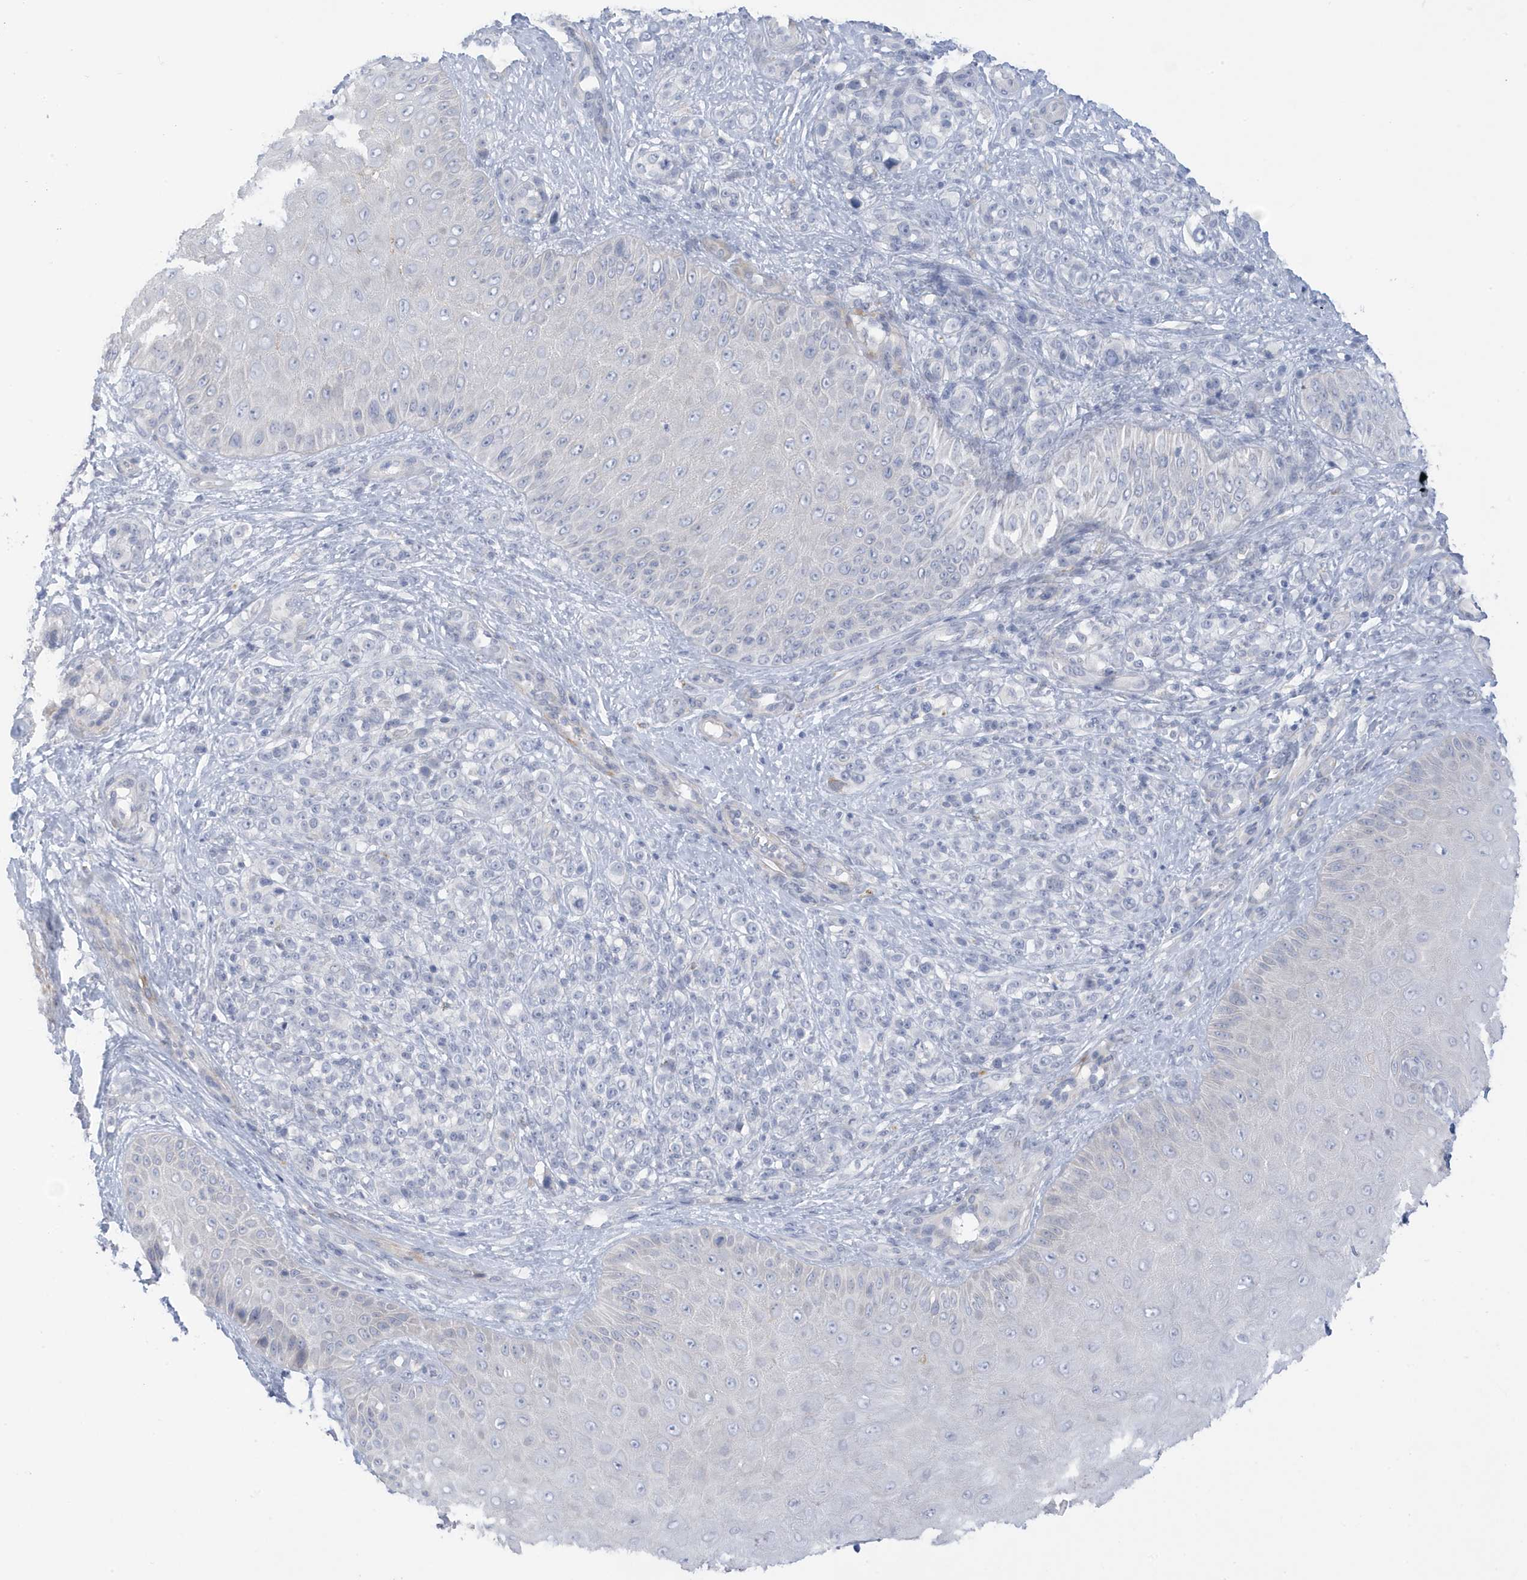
{"staining": {"intensity": "negative", "quantity": "none", "location": "none"}, "tissue": "melanoma", "cell_type": "Tumor cells", "image_type": "cancer", "snomed": [{"axis": "morphology", "description": "Malignant melanoma, NOS"}, {"axis": "topography", "description": "Skin"}], "caption": "Immunohistochemistry image of melanoma stained for a protein (brown), which displays no staining in tumor cells.", "gene": "PERM1", "patient": {"sex": "female", "age": 55}}